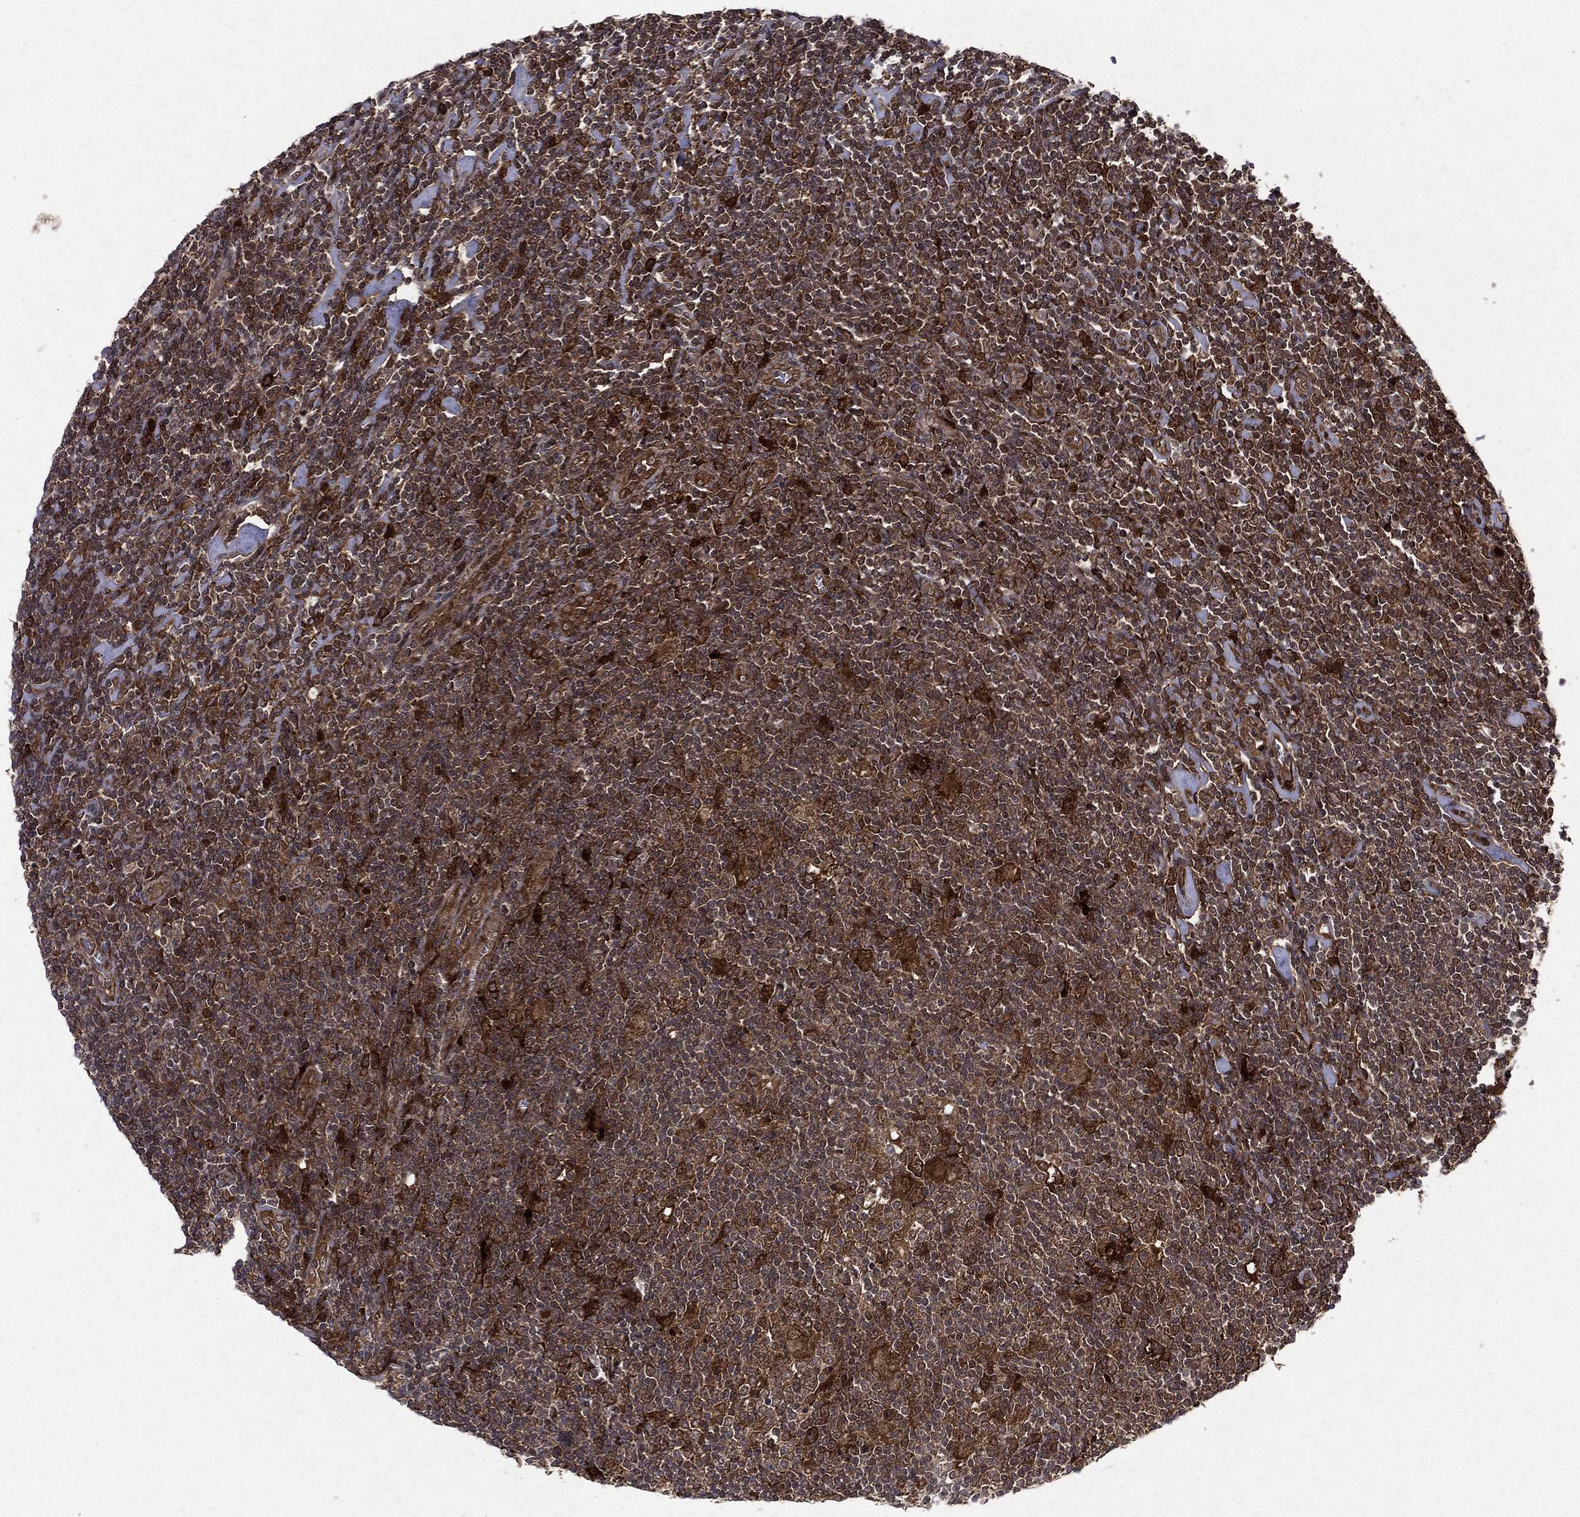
{"staining": {"intensity": "moderate", "quantity": ">75%", "location": "cytoplasmic/membranous"}, "tissue": "lymphoma", "cell_type": "Tumor cells", "image_type": "cancer", "snomed": [{"axis": "morphology", "description": "Hodgkin's disease, NOS"}, {"axis": "topography", "description": "Lymph node"}], "caption": "Immunohistochemical staining of lymphoma demonstrates moderate cytoplasmic/membranous protein positivity in about >75% of tumor cells.", "gene": "OTUB1", "patient": {"sex": "male", "age": 40}}